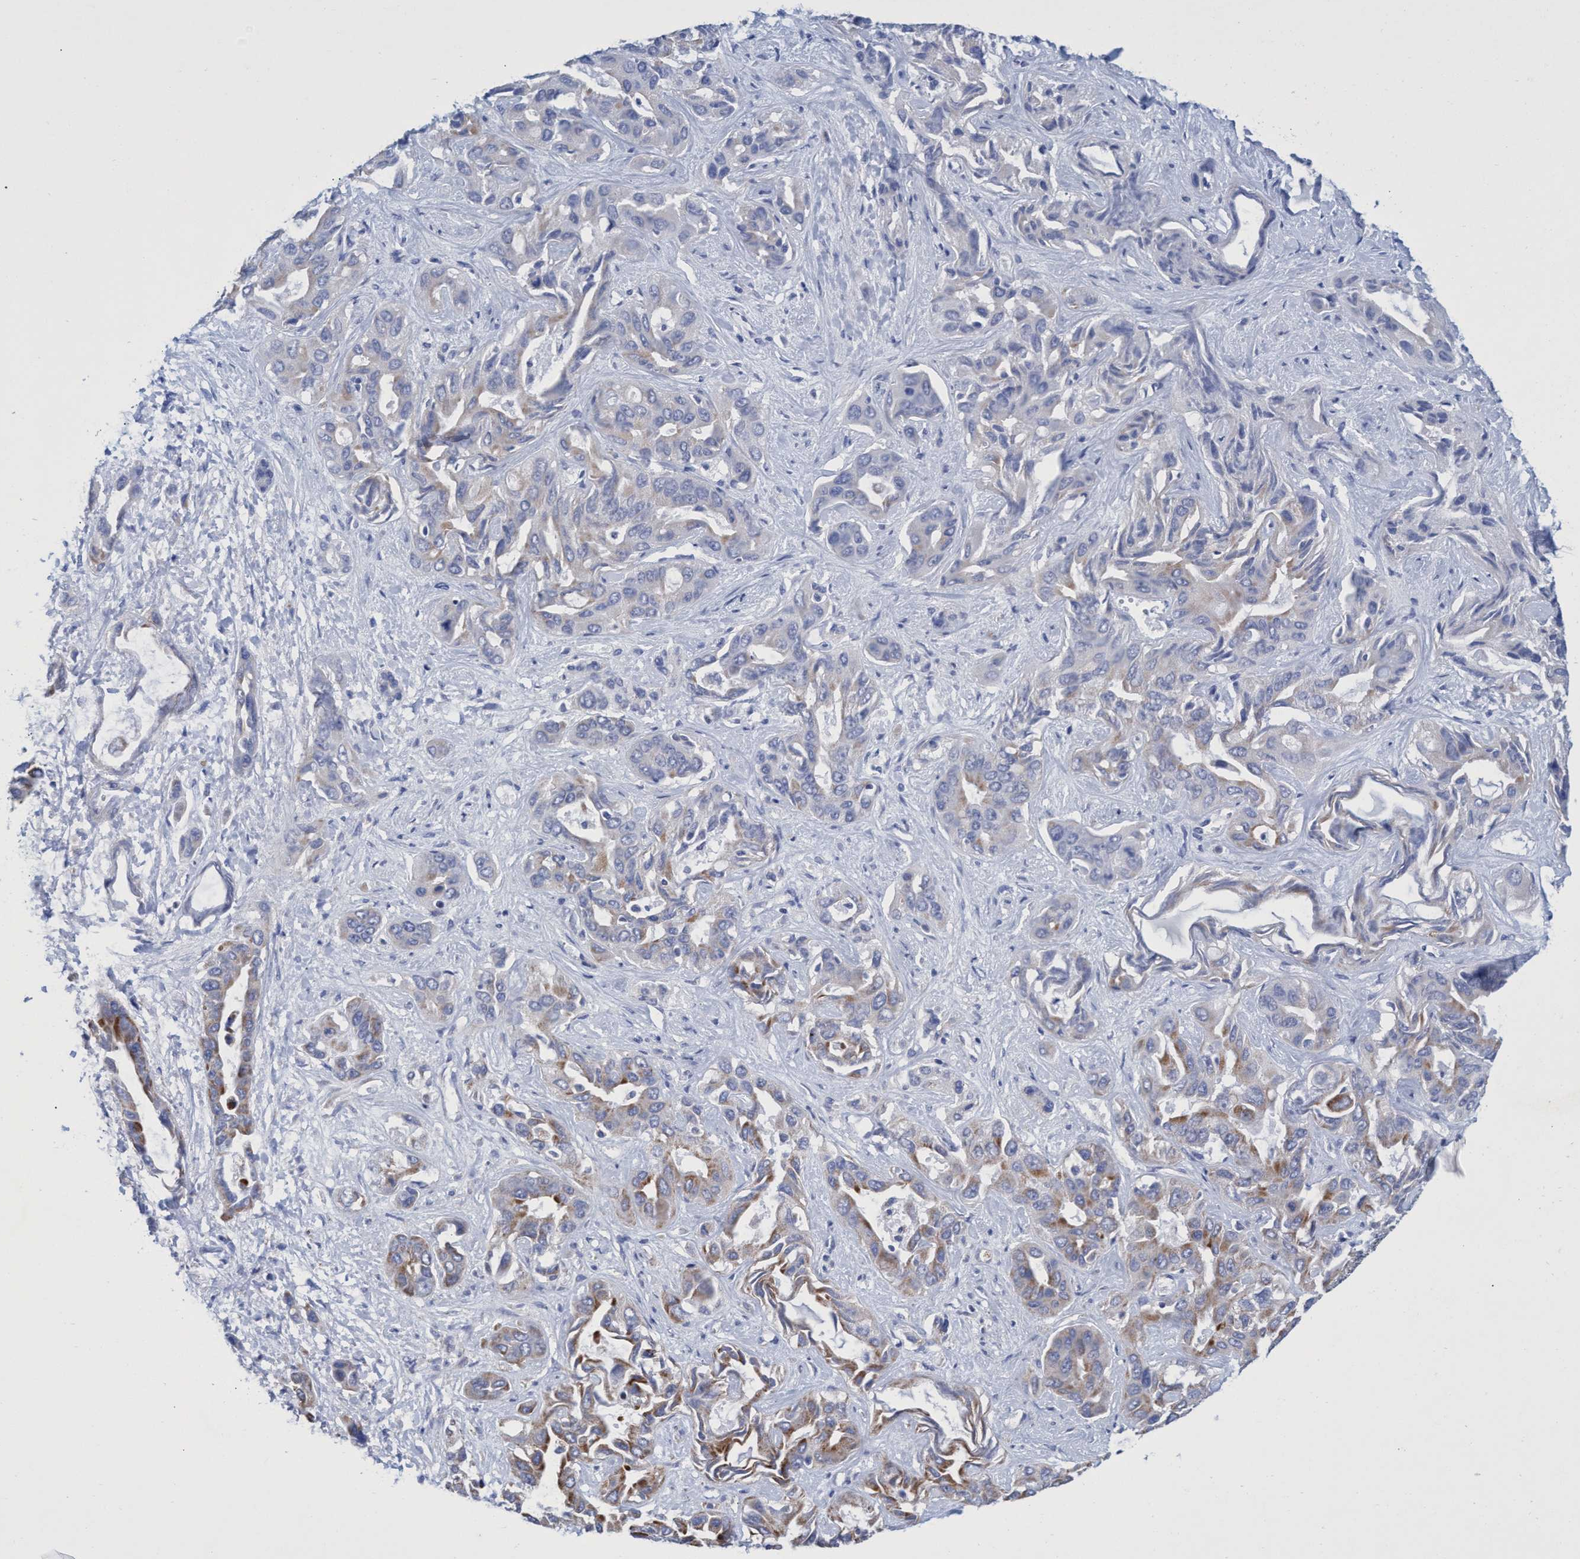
{"staining": {"intensity": "moderate", "quantity": "<25%", "location": "cytoplasmic/membranous"}, "tissue": "liver cancer", "cell_type": "Tumor cells", "image_type": "cancer", "snomed": [{"axis": "morphology", "description": "Cholangiocarcinoma"}, {"axis": "topography", "description": "Liver"}], "caption": "A histopathology image showing moderate cytoplasmic/membranous expression in about <25% of tumor cells in cholangiocarcinoma (liver), as visualized by brown immunohistochemical staining.", "gene": "ZNF750", "patient": {"sex": "female", "age": 52}}